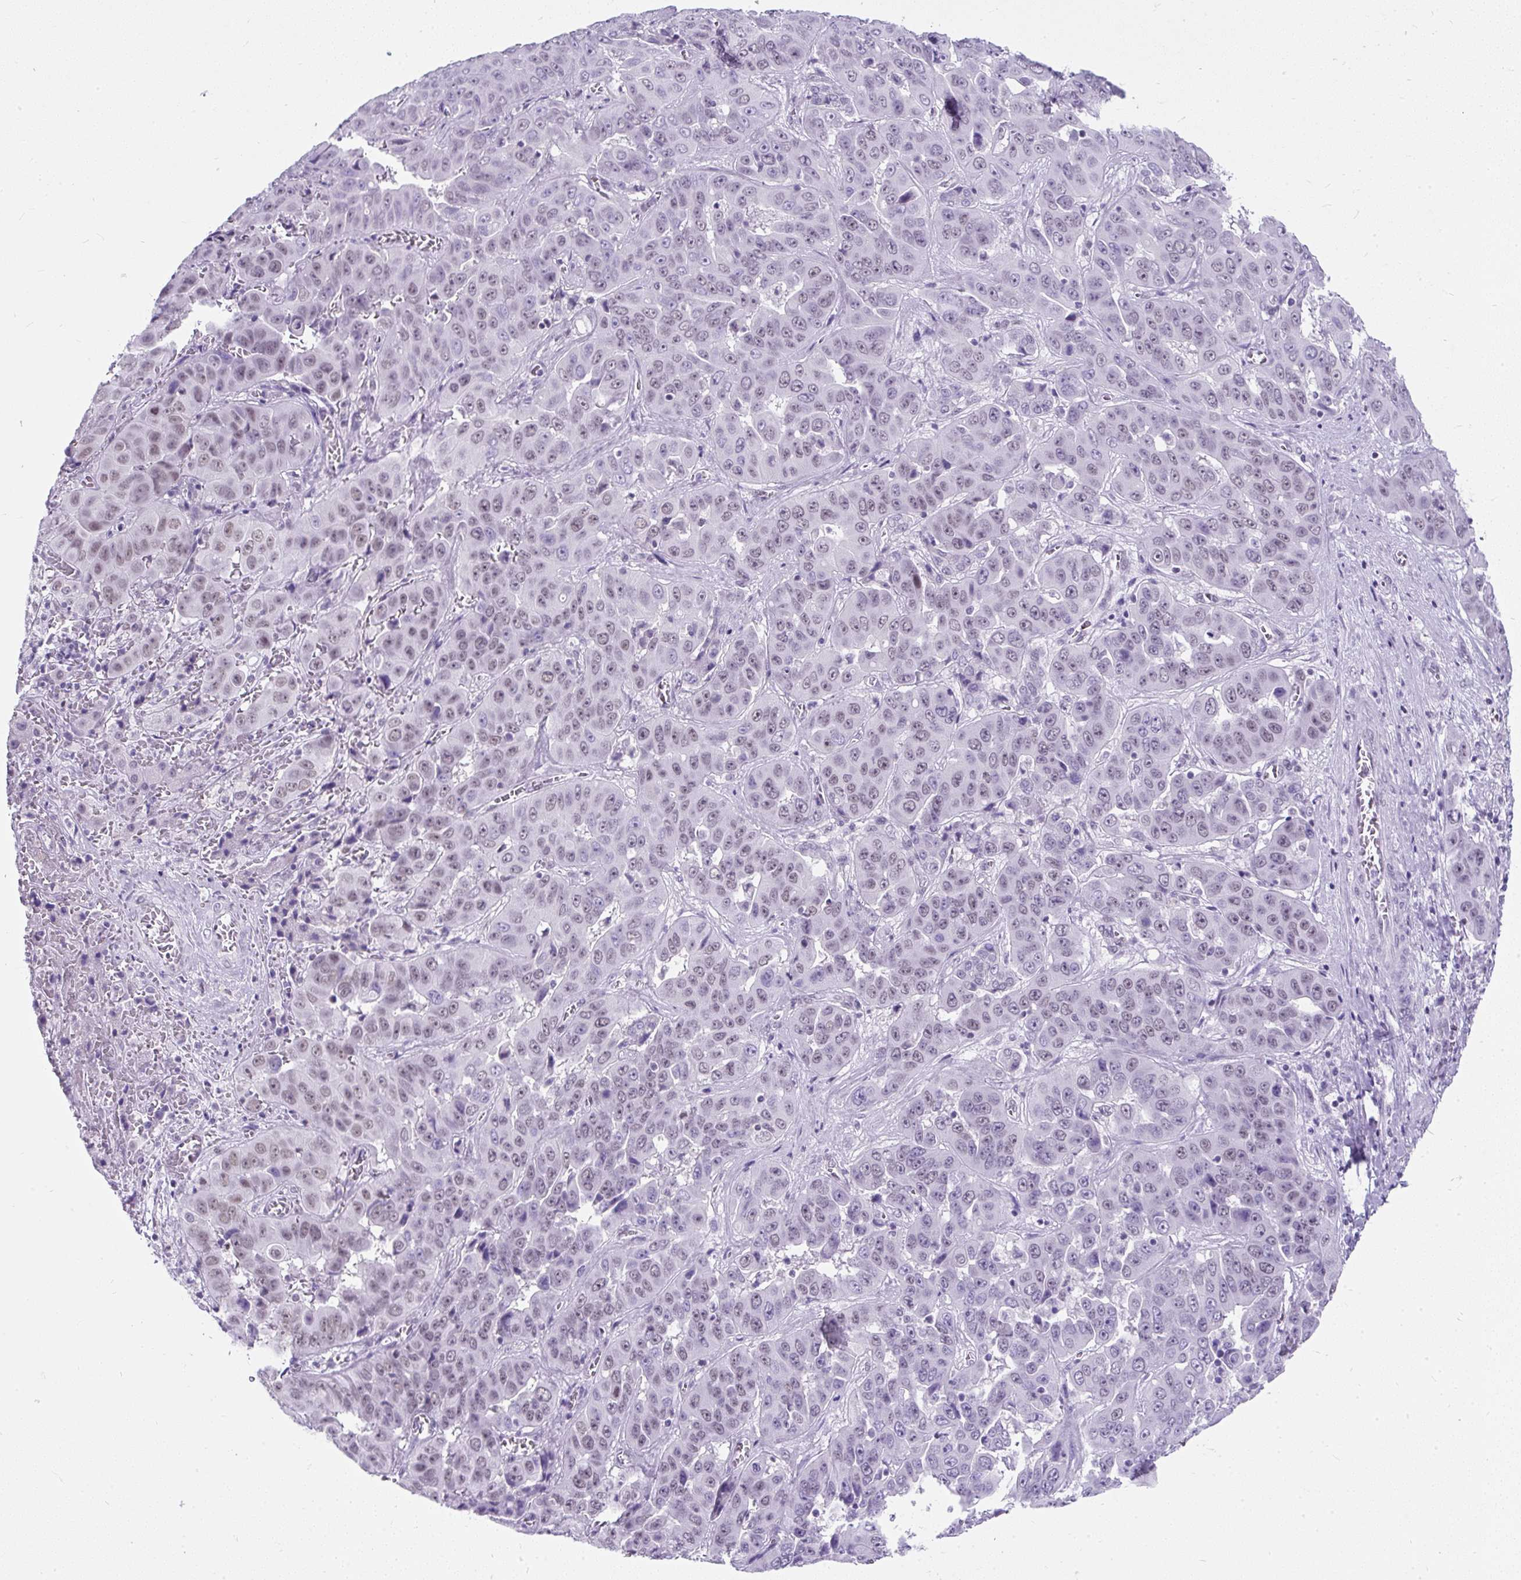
{"staining": {"intensity": "weak", "quantity": "<25%", "location": "nuclear"}, "tissue": "liver cancer", "cell_type": "Tumor cells", "image_type": "cancer", "snomed": [{"axis": "morphology", "description": "Cholangiocarcinoma"}, {"axis": "topography", "description": "Liver"}], "caption": "DAB immunohistochemical staining of human liver cancer displays no significant expression in tumor cells. The staining is performed using DAB brown chromogen with nuclei counter-stained in using hematoxylin.", "gene": "PLCXD2", "patient": {"sex": "female", "age": 52}}